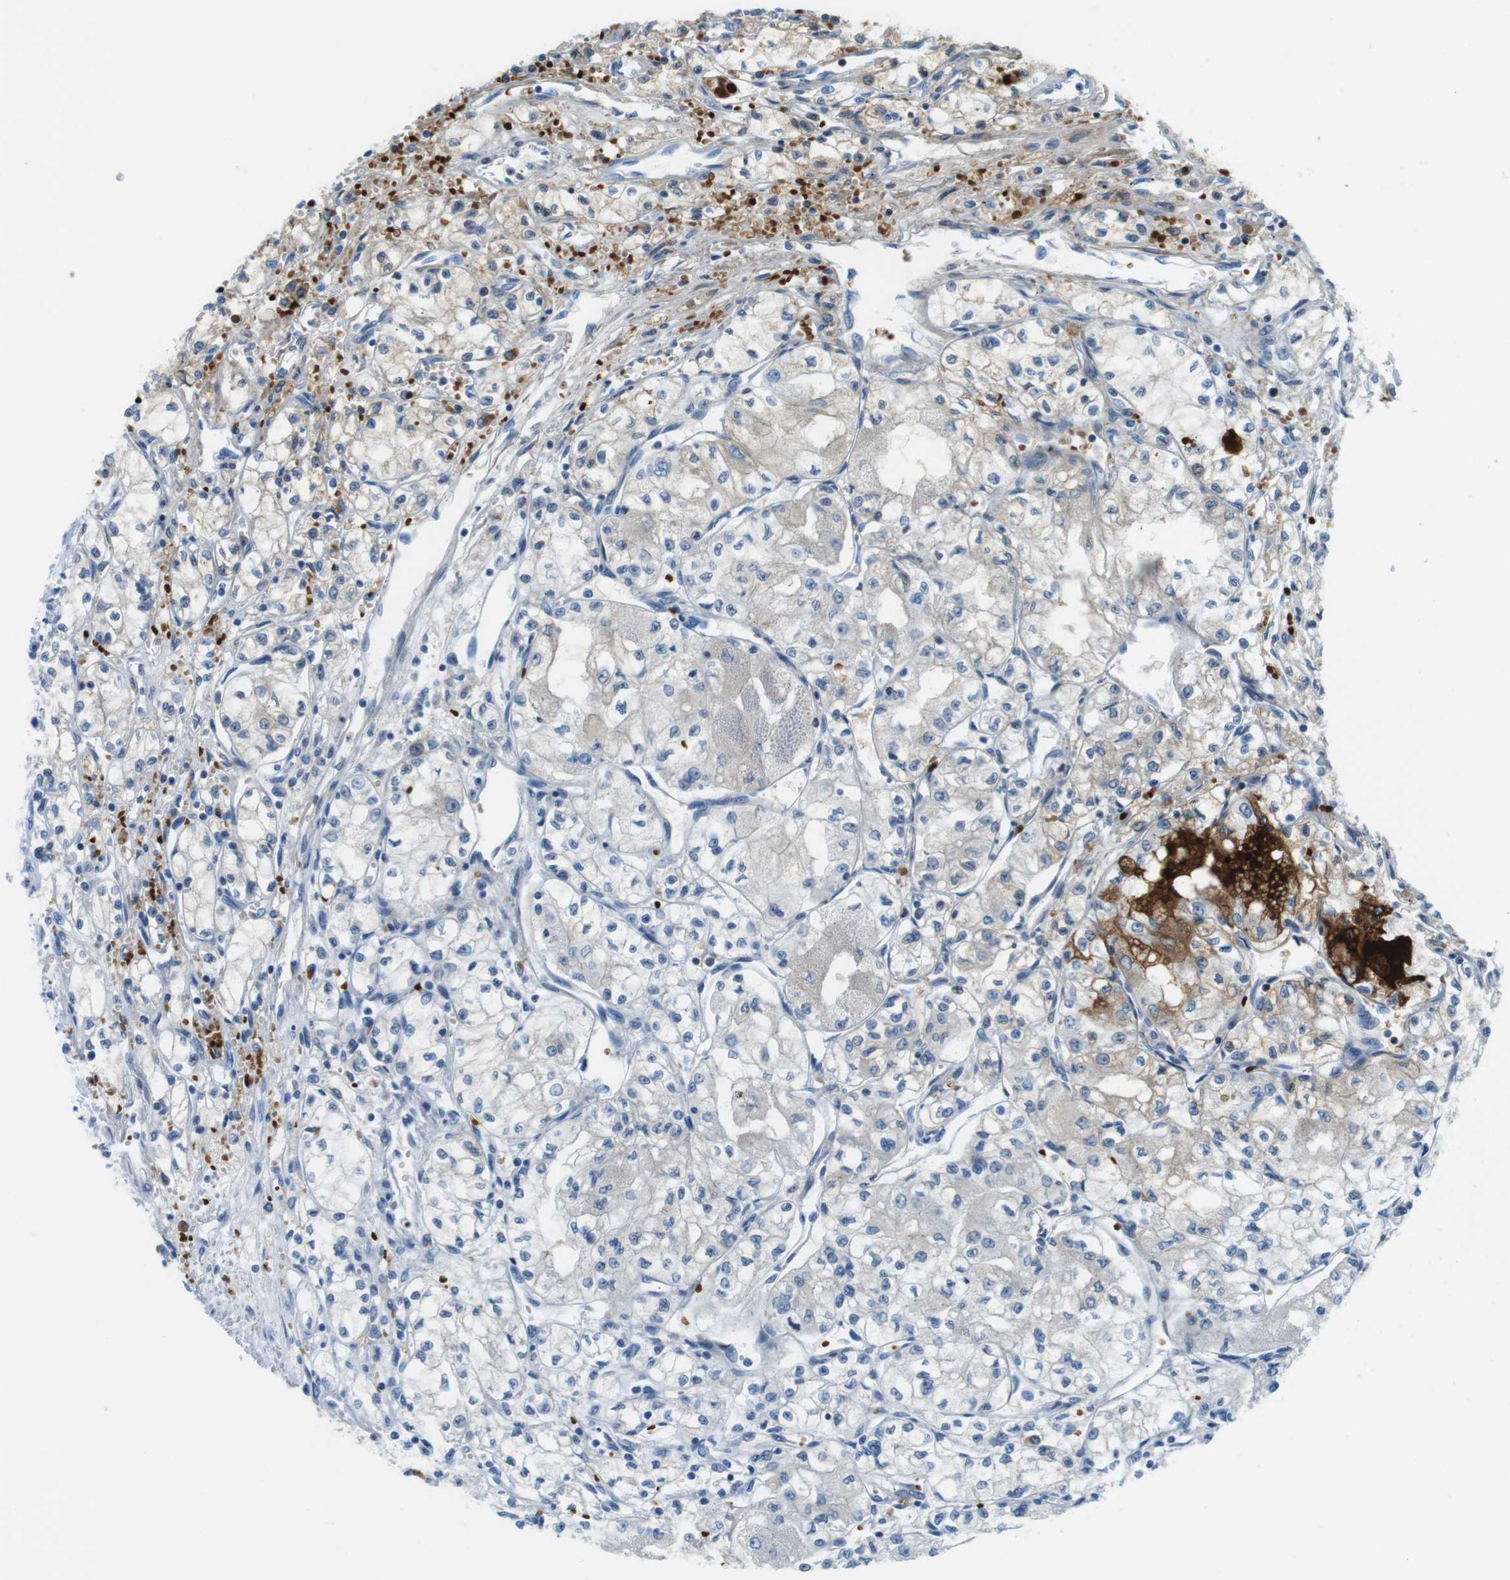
{"staining": {"intensity": "negative", "quantity": "none", "location": "none"}, "tissue": "renal cancer", "cell_type": "Tumor cells", "image_type": "cancer", "snomed": [{"axis": "morphology", "description": "Normal tissue, NOS"}, {"axis": "morphology", "description": "Adenocarcinoma, NOS"}, {"axis": "topography", "description": "Kidney"}], "caption": "High power microscopy image of an IHC photomicrograph of renal cancer (adenocarcinoma), revealing no significant staining in tumor cells. (DAB immunohistochemistry with hematoxylin counter stain).", "gene": "TFAP2C", "patient": {"sex": "male", "age": 59}}